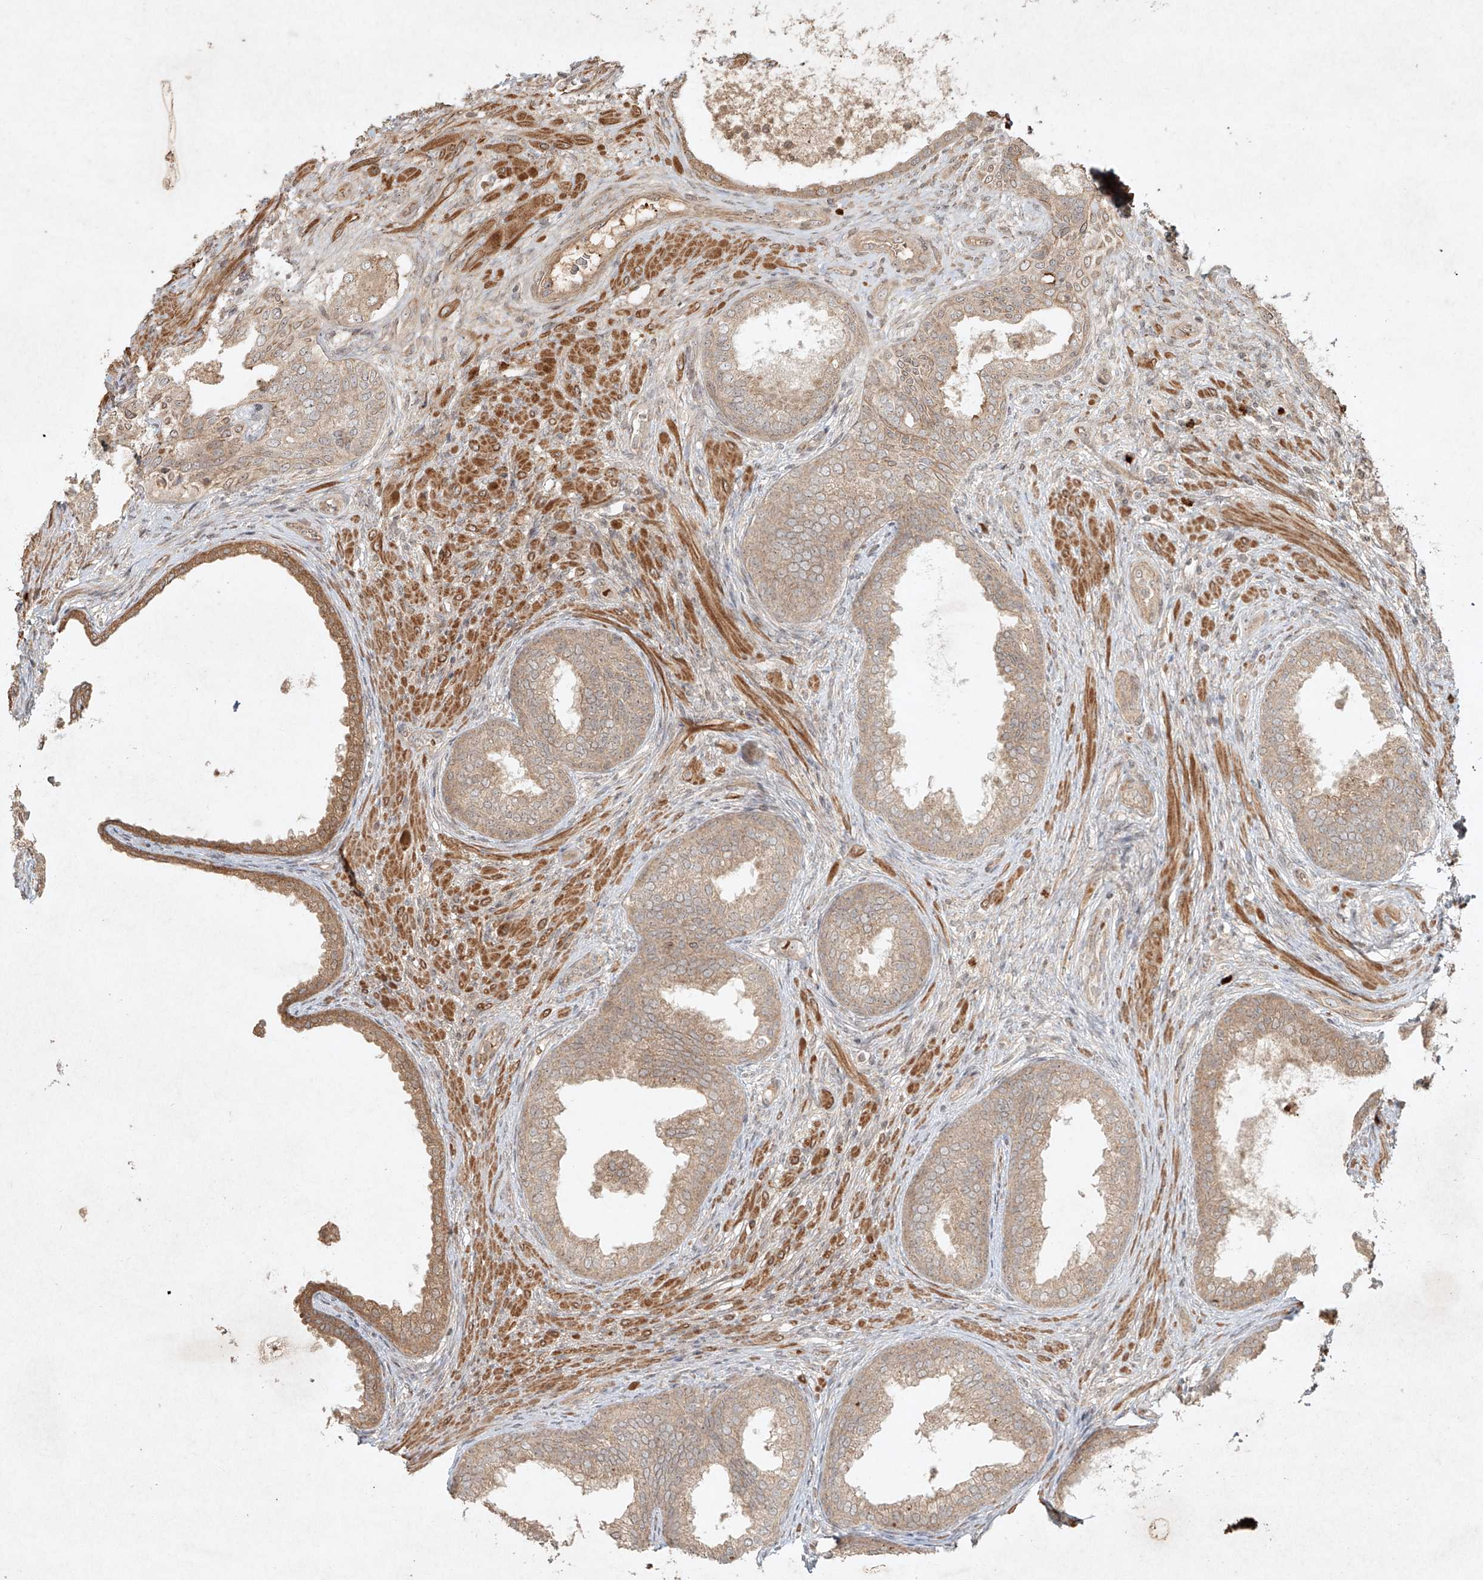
{"staining": {"intensity": "weak", "quantity": "25%-75%", "location": "cytoplasmic/membranous"}, "tissue": "prostate", "cell_type": "Glandular cells", "image_type": "normal", "snomed": [{"axis": "morphology", "description": "Normal tissue, NOS"}, {"axis": "topography", "description": "Prostate"}], "caption": "An IHC histopathology image of normal tissue is shown. Protein staining in brown labels weak cytoplasmic/membranous positivity in prostate within glandular cells. The protein of interest is shown in brown color, while the nuclei are stained blue.", "gene": "CYYR1", "patient": {"sex": "male", "age": 76}}